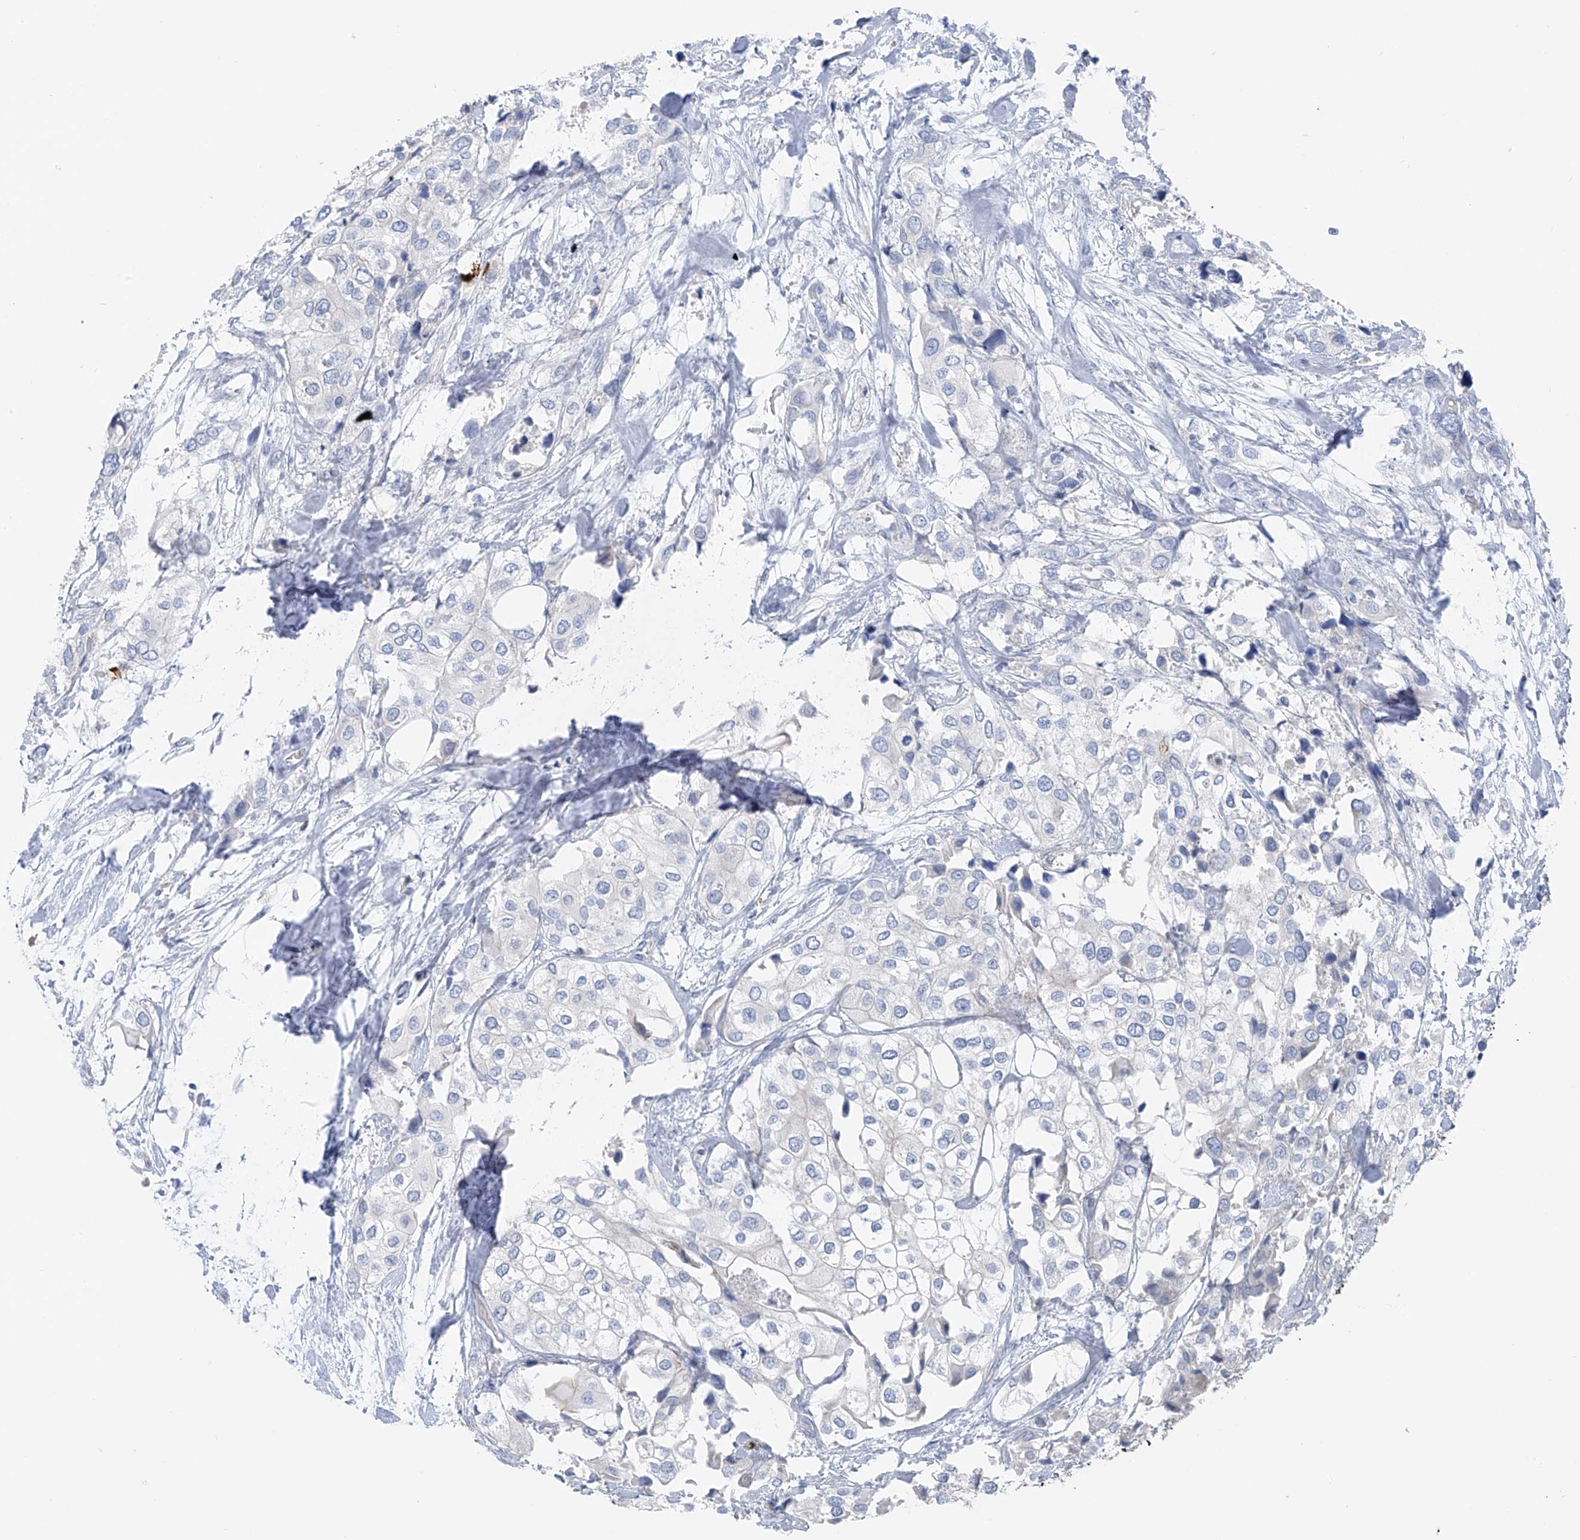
{"staining": {"intensity": "negative", "quantity": "none", "location": "none"}, "tissue": "urothelial cancer", "cell_type": "Tumor cells", "image_type": "cancer", "snomed": [{"axis": "morphology", "description": "Urothelial carcinoma, High grade"}, {"axis": "topography", "description": "Urinary bladder"}], "caption": "Tumor cells are negative for protein expression in human urothelial cancer.", "gene": "POMGNT2", "patient": {"sex": "male", "age": 64}}